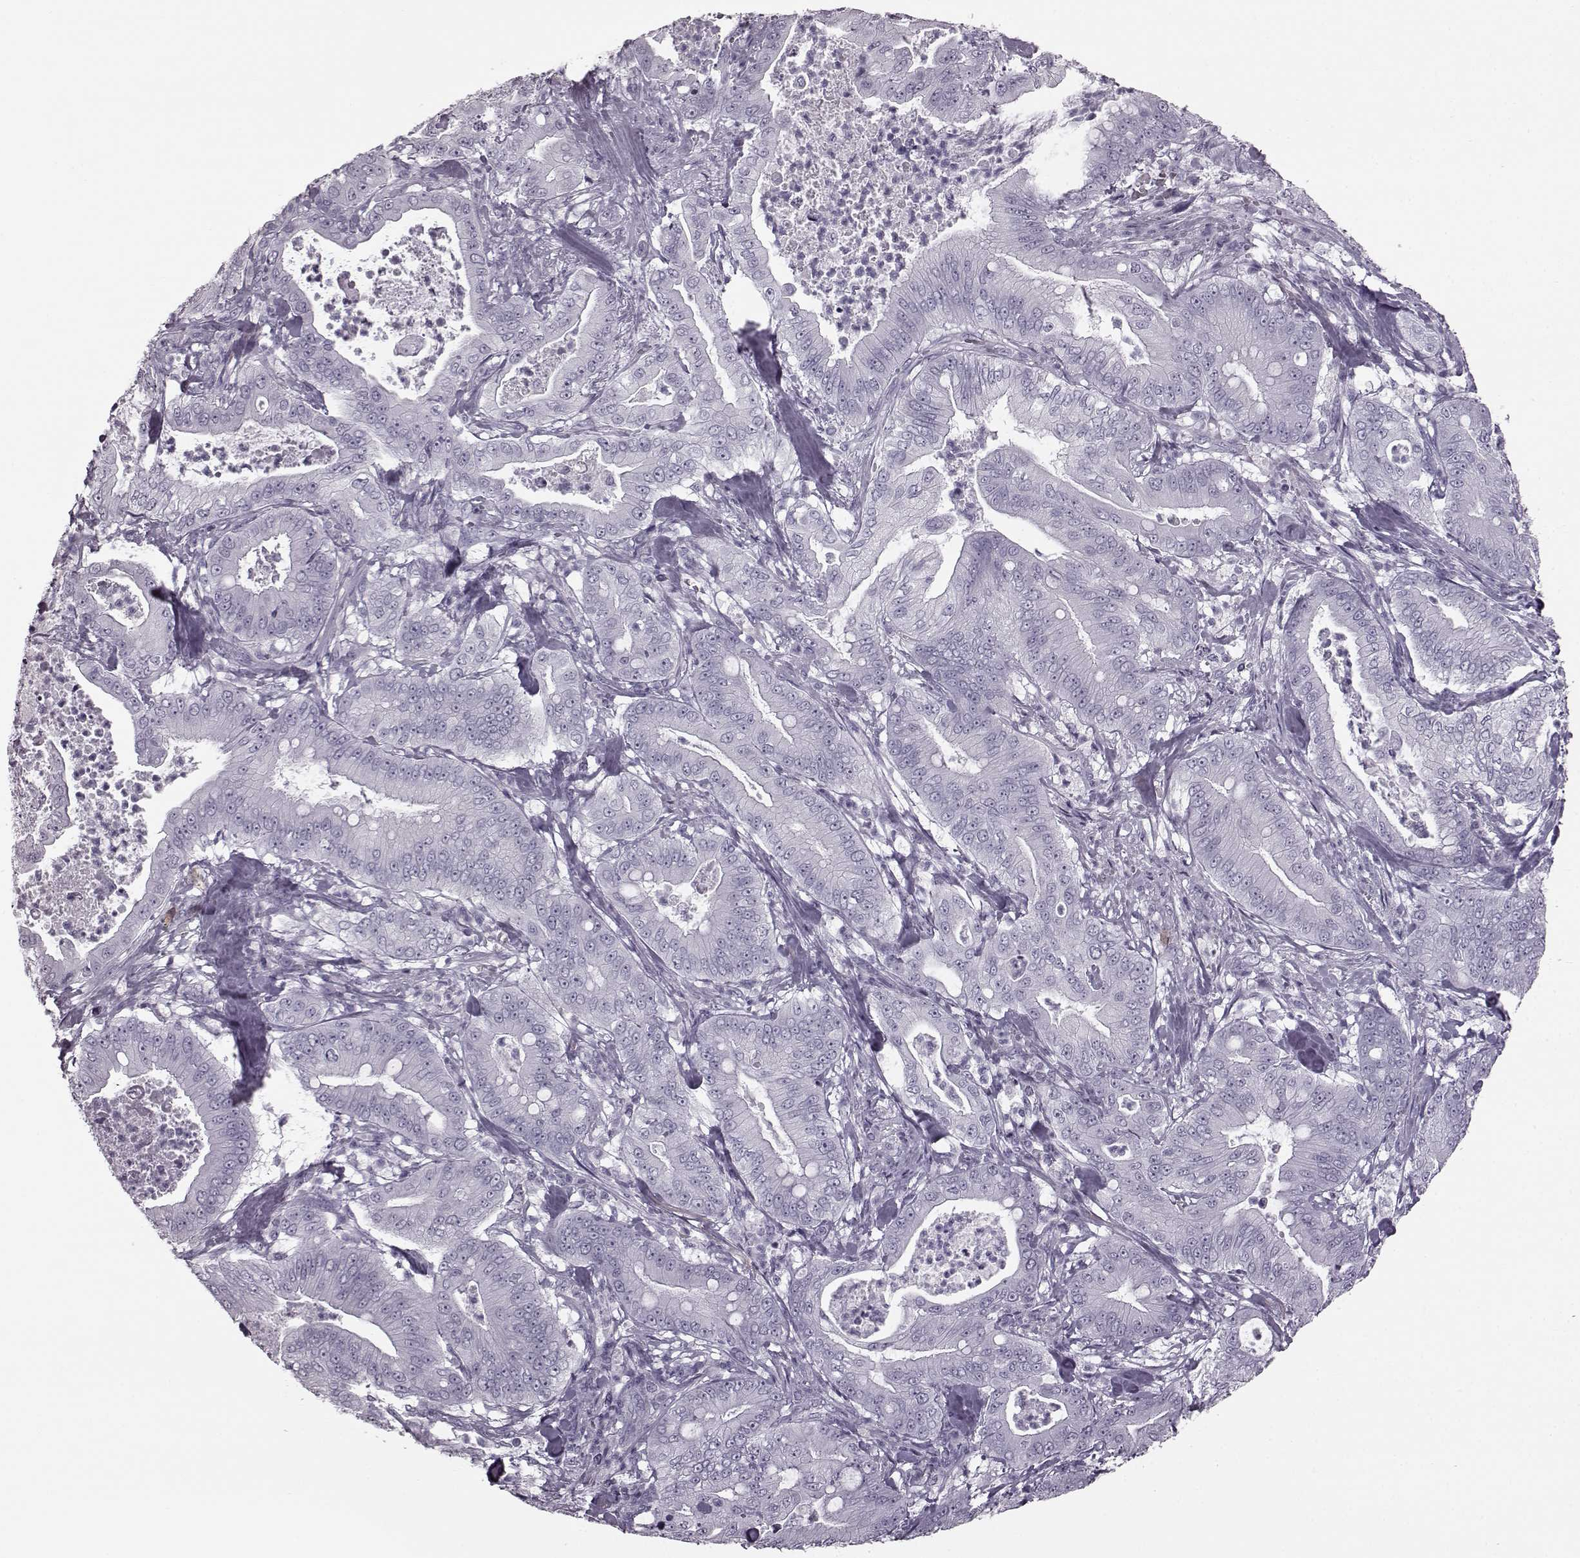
{"staining": {"intensity": "negative", "quantity": "none", "location": "none"}, "tissue": "pancreatic cancer", "cell_type": "Tumor cells", "image_type": "cancer", "snomed": [{"axis": "morphology", "description": "Adenocarcinoma, NOS"}, {"axis": "topography", "description": "Pancreas"}], "caption": "Immunohistochemistry (IHC) image of pancreatic adenocarcinoma stained for a protein (brown), which exhibits no positivity in tumor cells. The staining was performed using DAB to visualize the protein expression in brown, while the nuclei were stained in blue with hematoxylin (Magnification: 20x).", "gene": "JSRP1", "patient": {"sex": "male", "age": 71}}